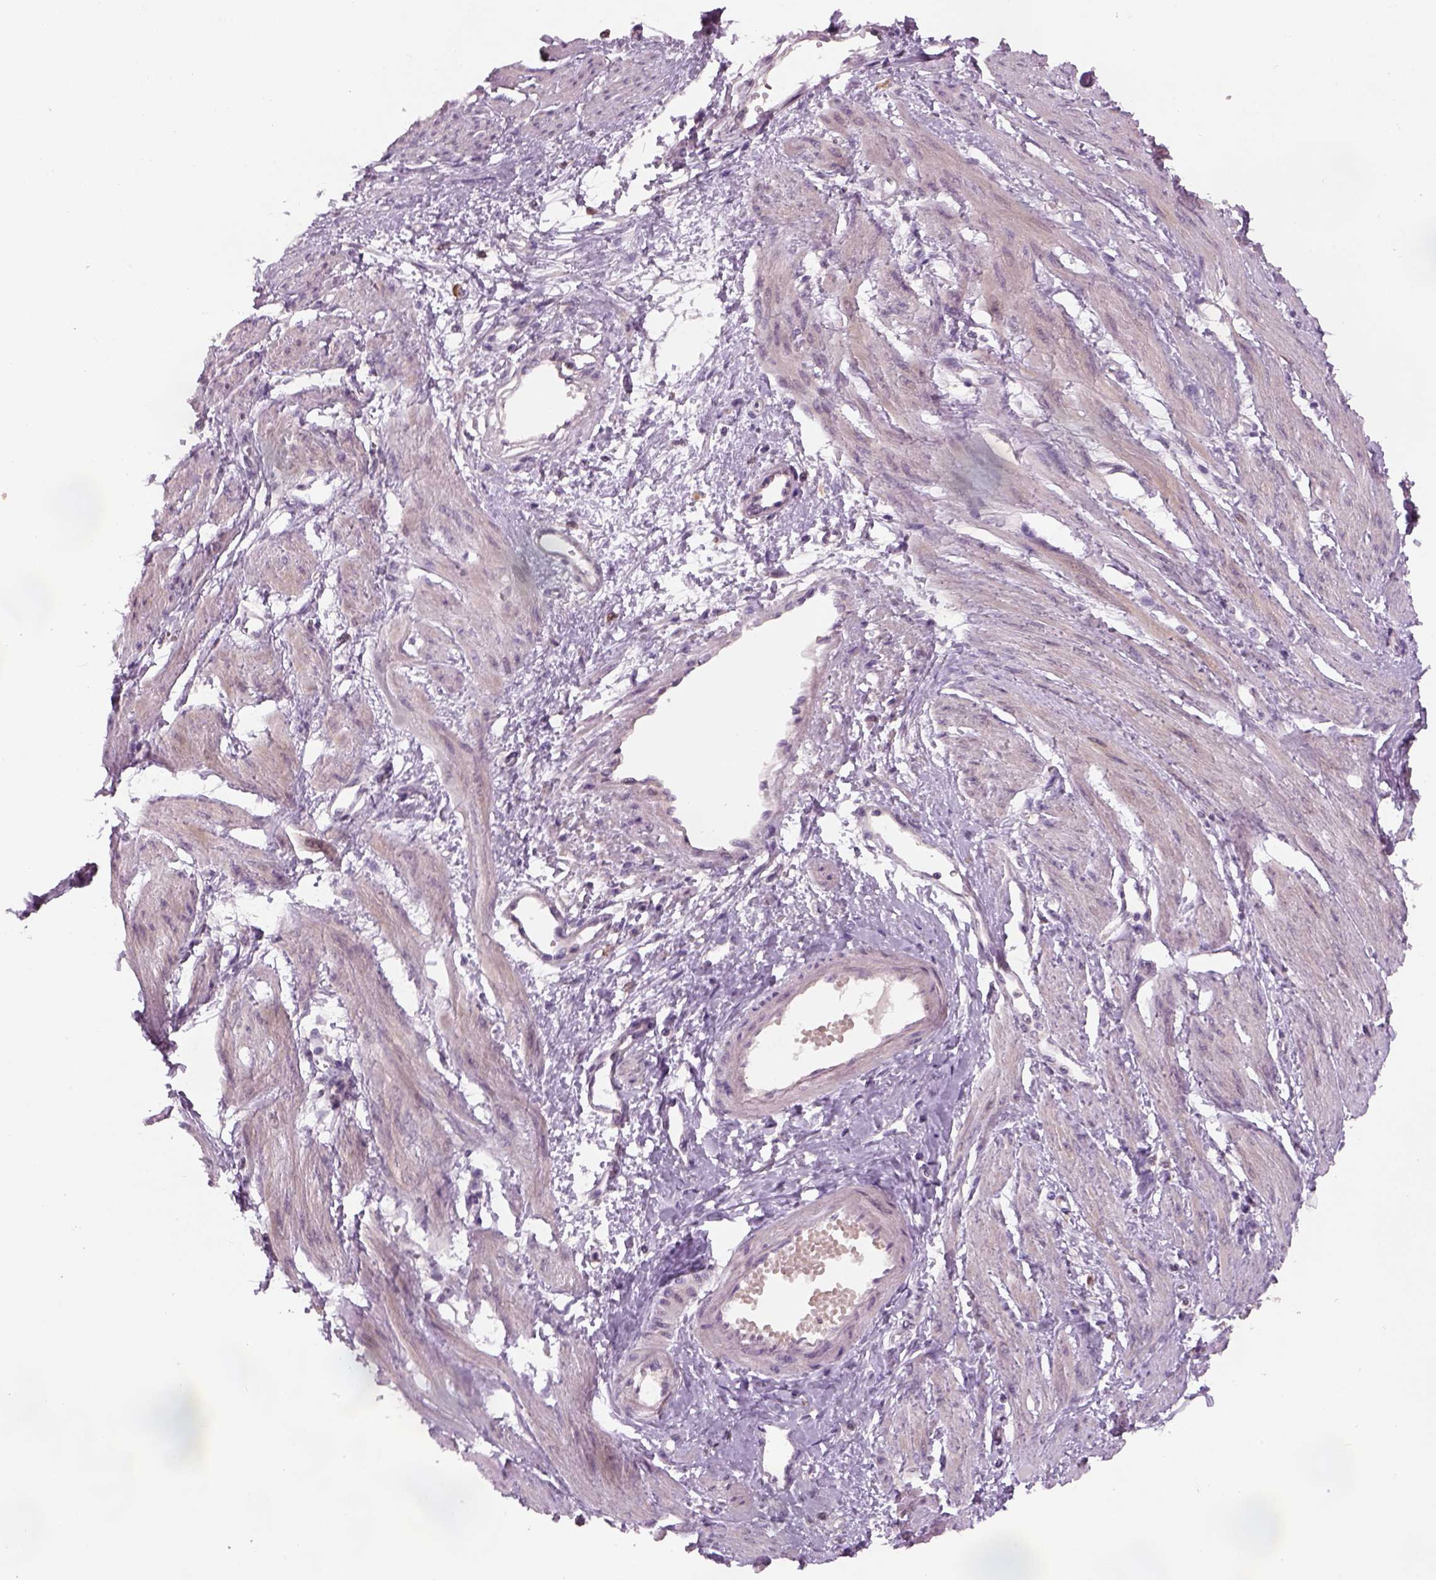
{"staining": {"intensity": "weak", "quantity": "<25%", "location": "cytoplasmic/membranous"}, "tissue": "smooth muscle", "cell_type": "Smooth muscle cells", "image_type": "normal", "snomed": [{"axis": "morphology", "description": "Normal tissue, NOS"}, {"axis": "topography", "description": "Smooth muscle"}, {"axis": "topography", "description": "Uterus"}], "caption": "Smooth muscle stained for a protein using immunohistochemistry (IHC) reveals no staining smooth muscle cells.", "gene": "GDNF", "patient": {"sex": "female", "age": 39}}